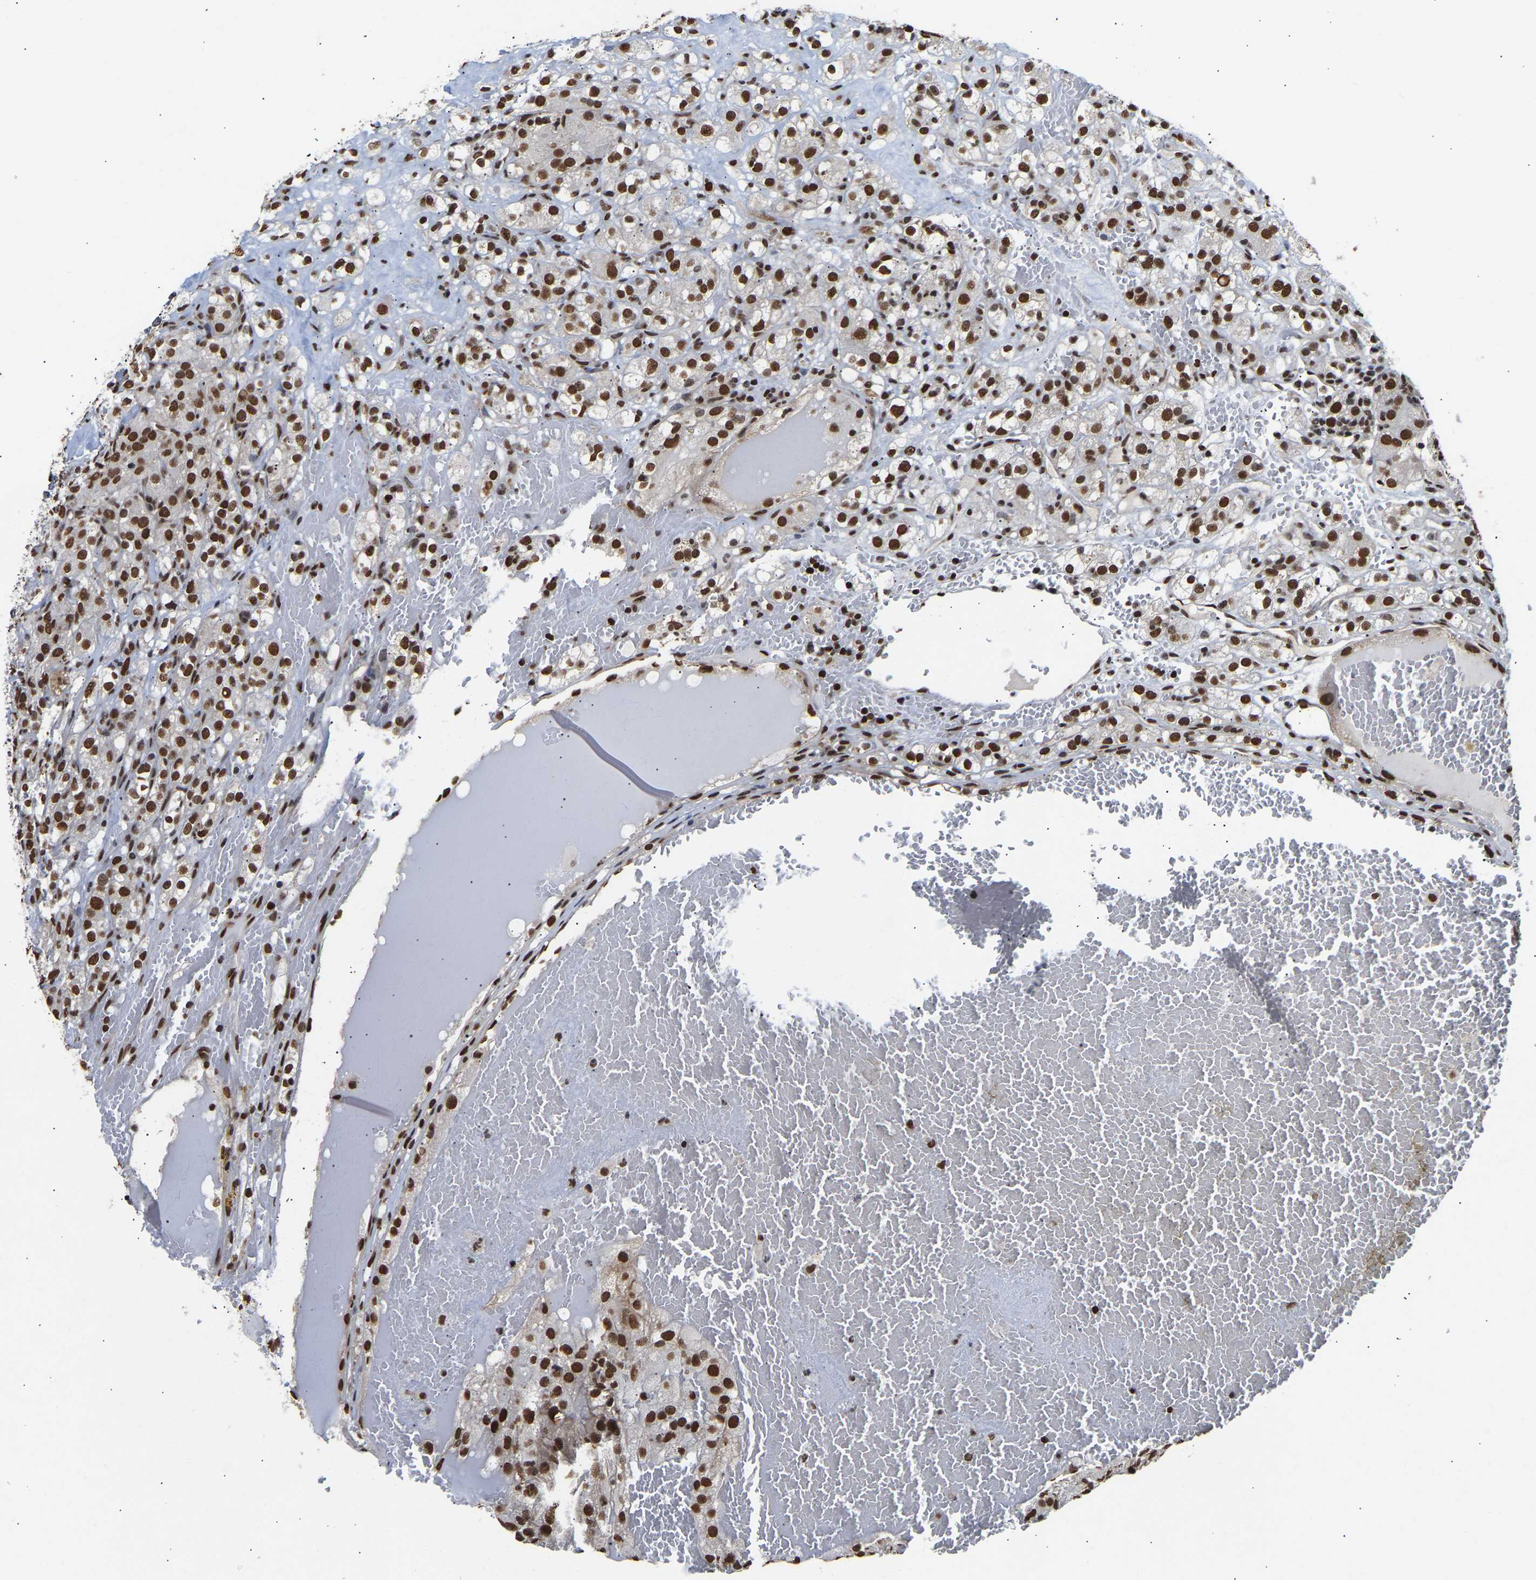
{"staining": {"intensity": "strong", "quantity": ">75%", "location": "nuclear"}, "tissue": "renal cancer", "cell_type": "Tumor cells", "image_type": "cancer", "snomed": [{"axis": "morphology", "description": "Normal tissue, NOS"}, {"axis": "morphology", "description": "Adenocarcinoma, NOS"}, {"axis": "topography", "description": "Kidney"}], "caption": "This micrograph displays IHC staining of renal adenocarcinoma, with high strong nuclear positivity in about >75% of tumor cells.", "gene": "PSIP1", "patient": {"sex": "male", "age": 61}}